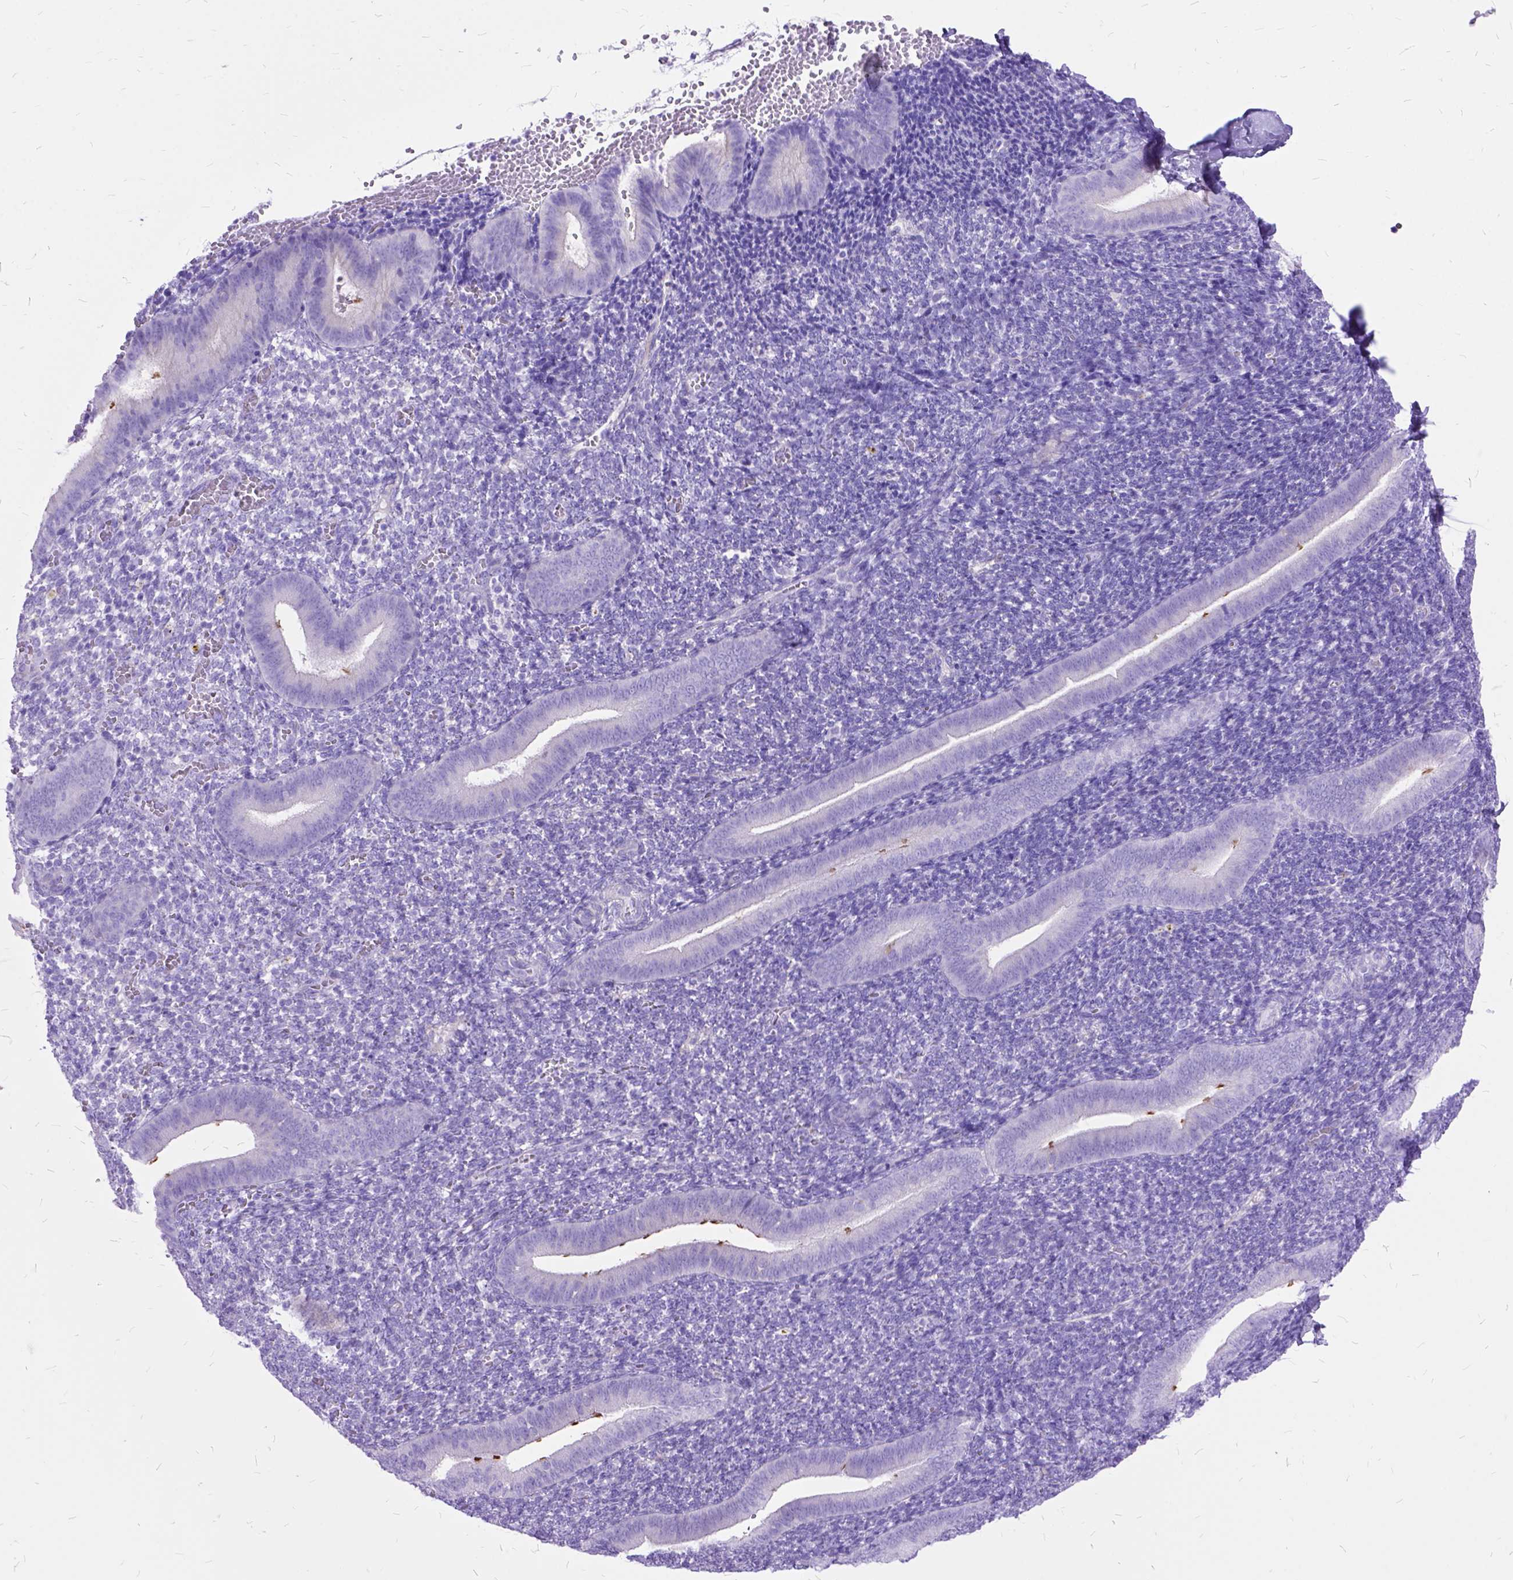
{"staining": {"intensity": "negative", "quantity": "none", "location": "none"}, "tissue": "endometrium", "cell_type": "Cells in endometrial stroma", "image_type": "normal", "snomed": [{"axis": "morphology", "description": "Normal tissue, NOS"}, {"axis": "topography", "description": "Endometrium"}], "caption": "Photomicrograph shows no protein staining in cells in endometrial stroma of unremarkable endometrium.", "gene": "DNAH2", "patient": {"sex": "female", "age": 25}}